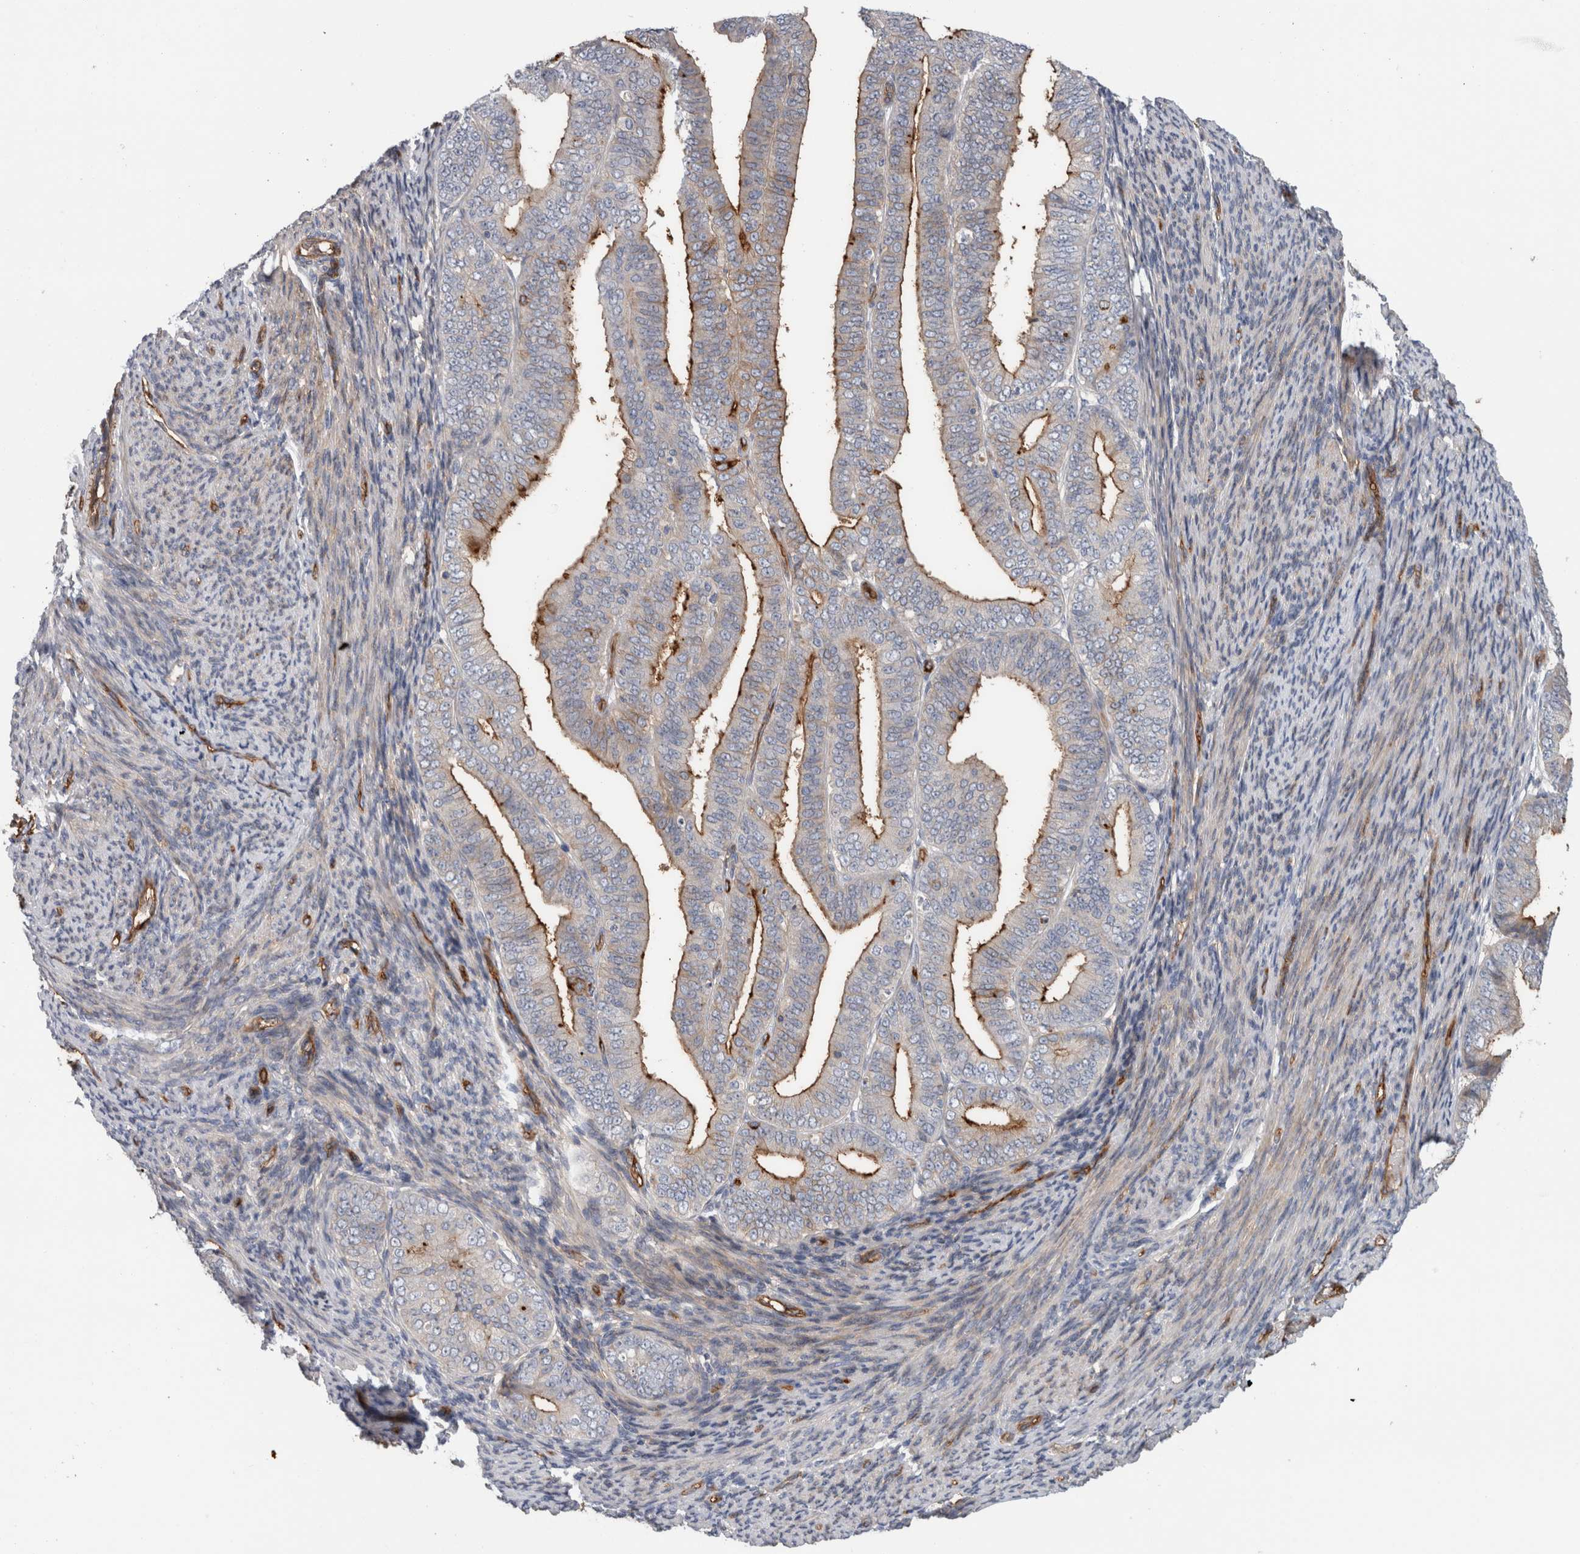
{"staining": {"intensity": "moderate", "quantity": "25%-75%", "location": "cytoplasmic/membranous"}, "tissue": "endometrial cancer", "cell_type": "Tumor cells", "image_type": "cancer", "snomed": [{"axis": "morphology", "description": "Adenocarcinoma, NOS"}, {"axis": "topography", "description": "Endometrium"}], "caption": "Immunohistochemistry image of neoplastic tissue: endometrial adenocarcinoma stained using immunohistochemistry demonstrates medium levels of moderate protein expression localized specifically in the cytoplasmic/membranous of tumor cells, appearing as a cytoplasmic/membranous brown color.", "gene": "CD59", "patient": {"sex": "female", "age": 63}}